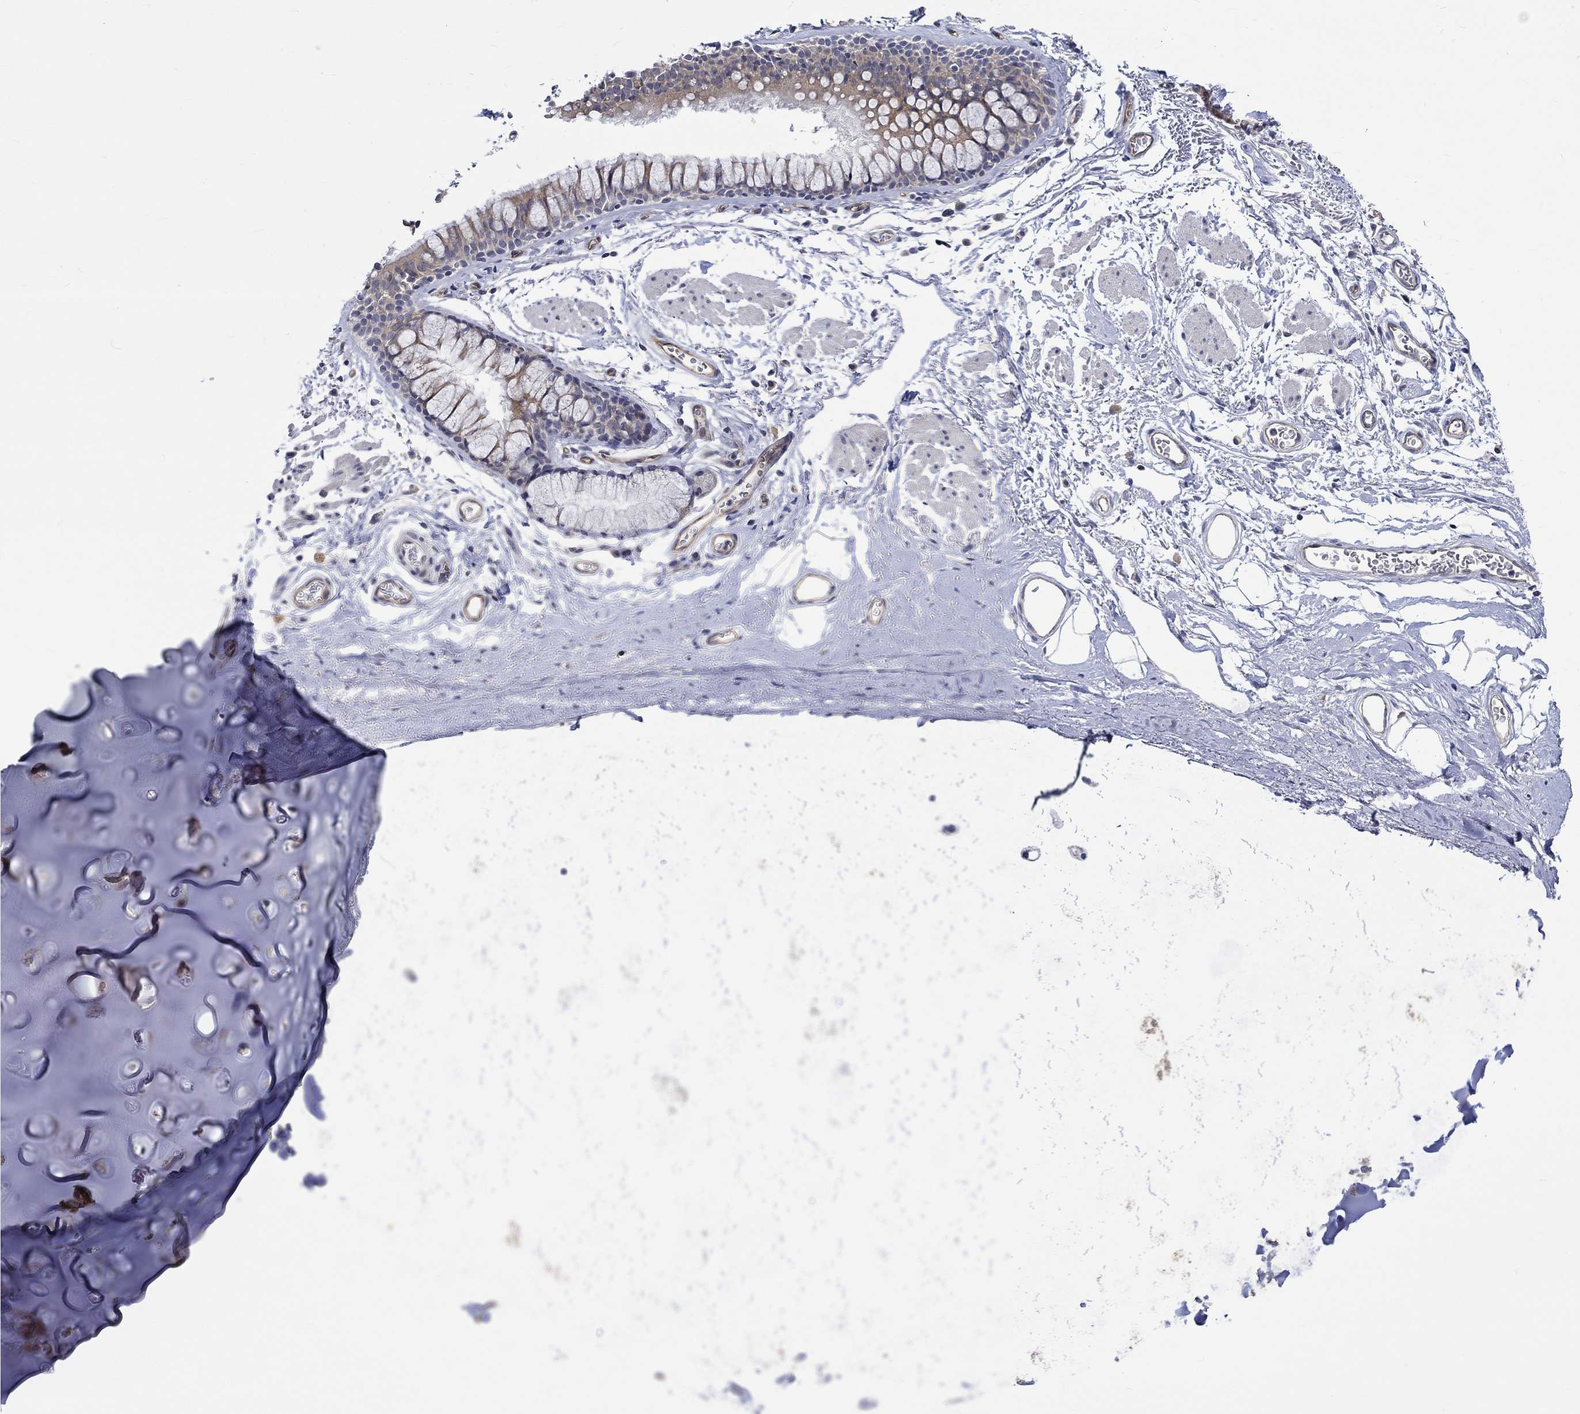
{"staining": {"intensity": "negative", "quantity": "none", "location": "none"}, "tissue": "soft tissue", "cell_type": "Chondrocytes", "image_type": "normal", "snomed": [{"axis": "morphology", "description": "Normal tissue, NOS"}, {"axis": "topography", "description": "Cartilage tissue"}, {"axis": "topography", "description": "Bronchus"}], "caption": "An image of soft tissue stained for a protein shows no brown staining in chondrocytes. (DAB (3,3'-diaminobenzidine) immunohistochemistry (IHC), high magnification).", "gene": "GJA5", "patient": {"sex": "female", "age": 79}}